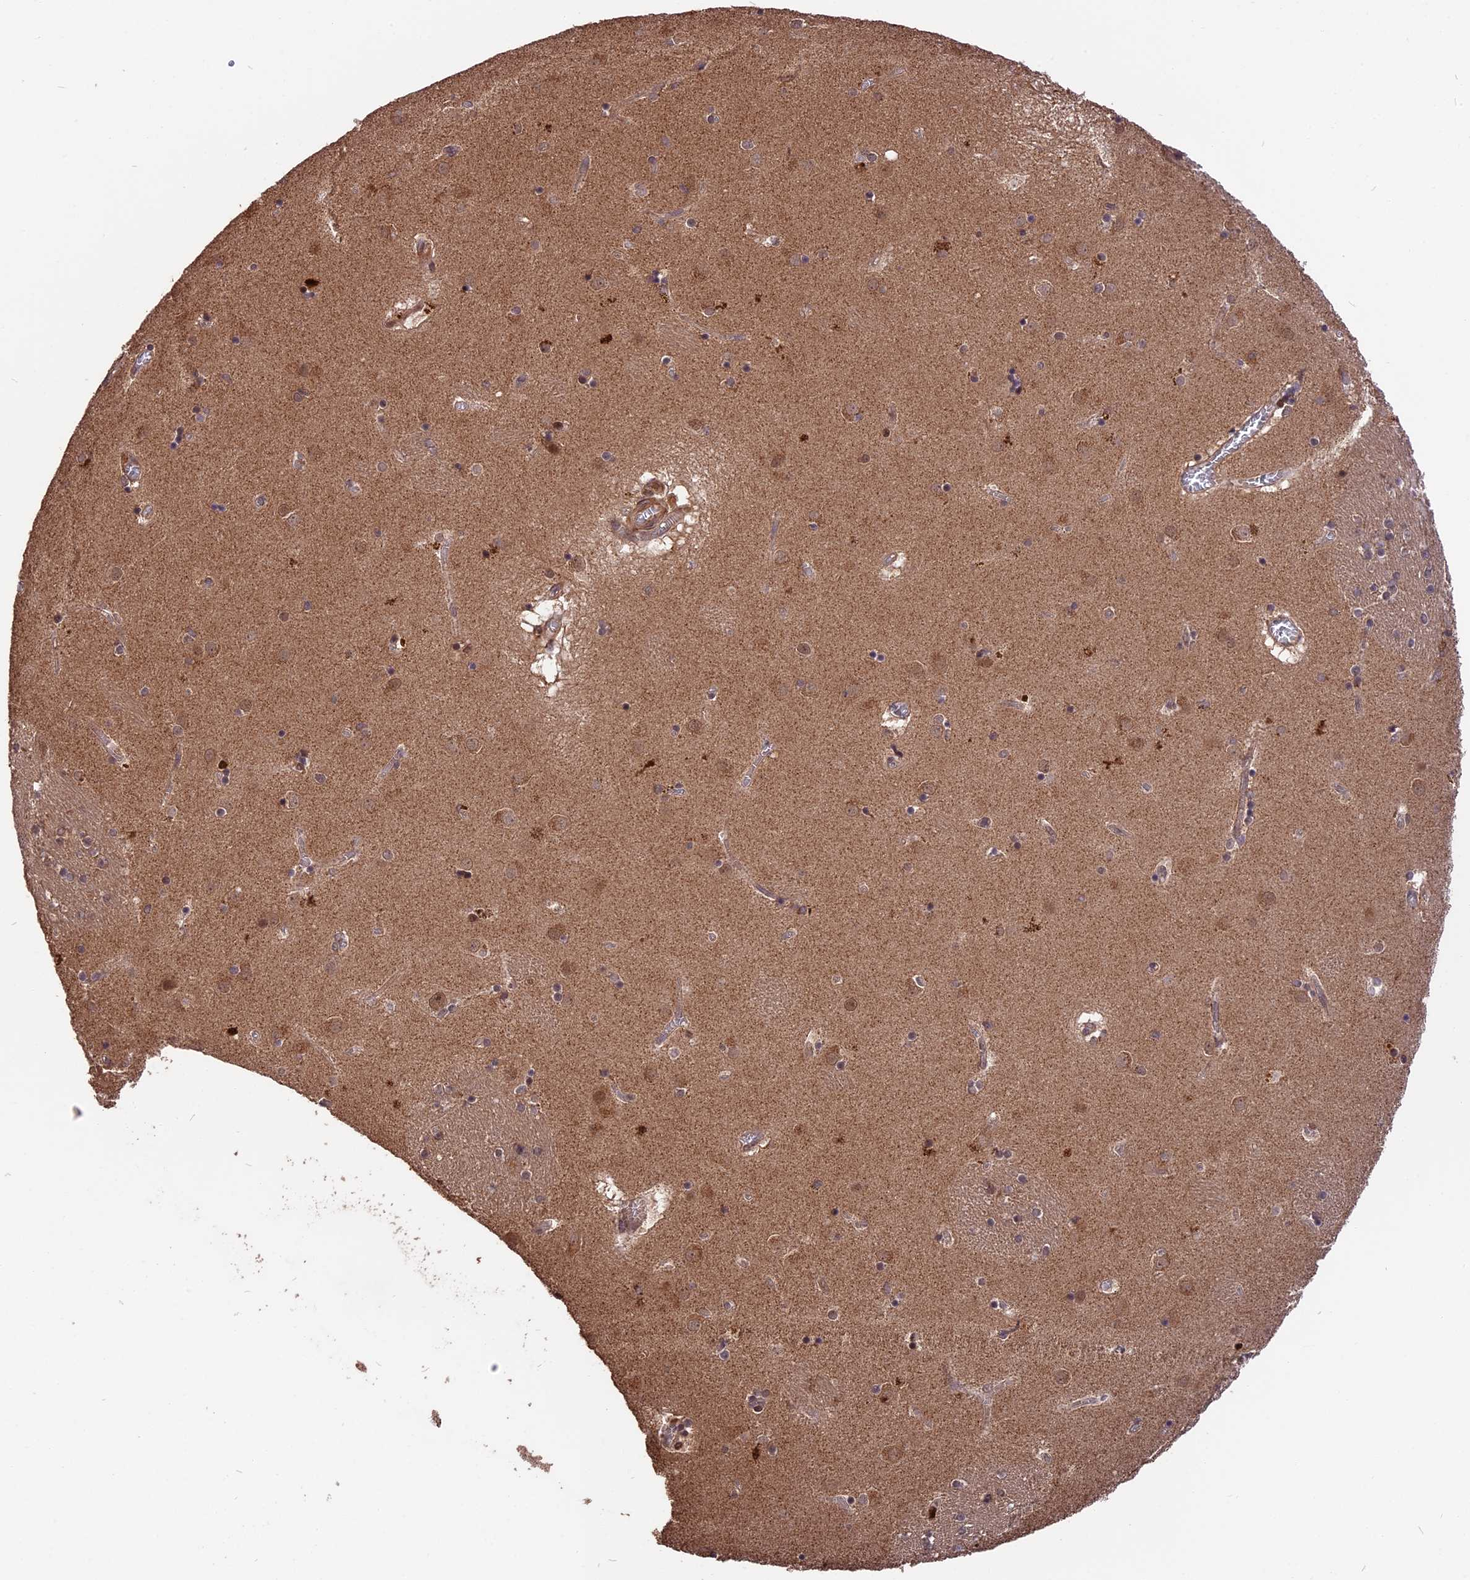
{"staining": {"intensity": "weak", "quantity": "25%-75%", "location": "cytoplasmic/membranous"}, "tissue": "caudate", "cell_type": "Glial cells", "image_type": "normal", "snomed": [{"axis": "morphology", "description": "Normal tissue, NOS"}, {"axis": "topography", "description": "Lateral ventricle wall"}], "caption": "This histopathology image demonstrates IHC staining of benign human caudate, with low weak cytoplasmic/membranous expression in approximately 25%-75% of glial cells.", "gene": "ESCO1", "patient": {"sex": "male", "age": 70}}